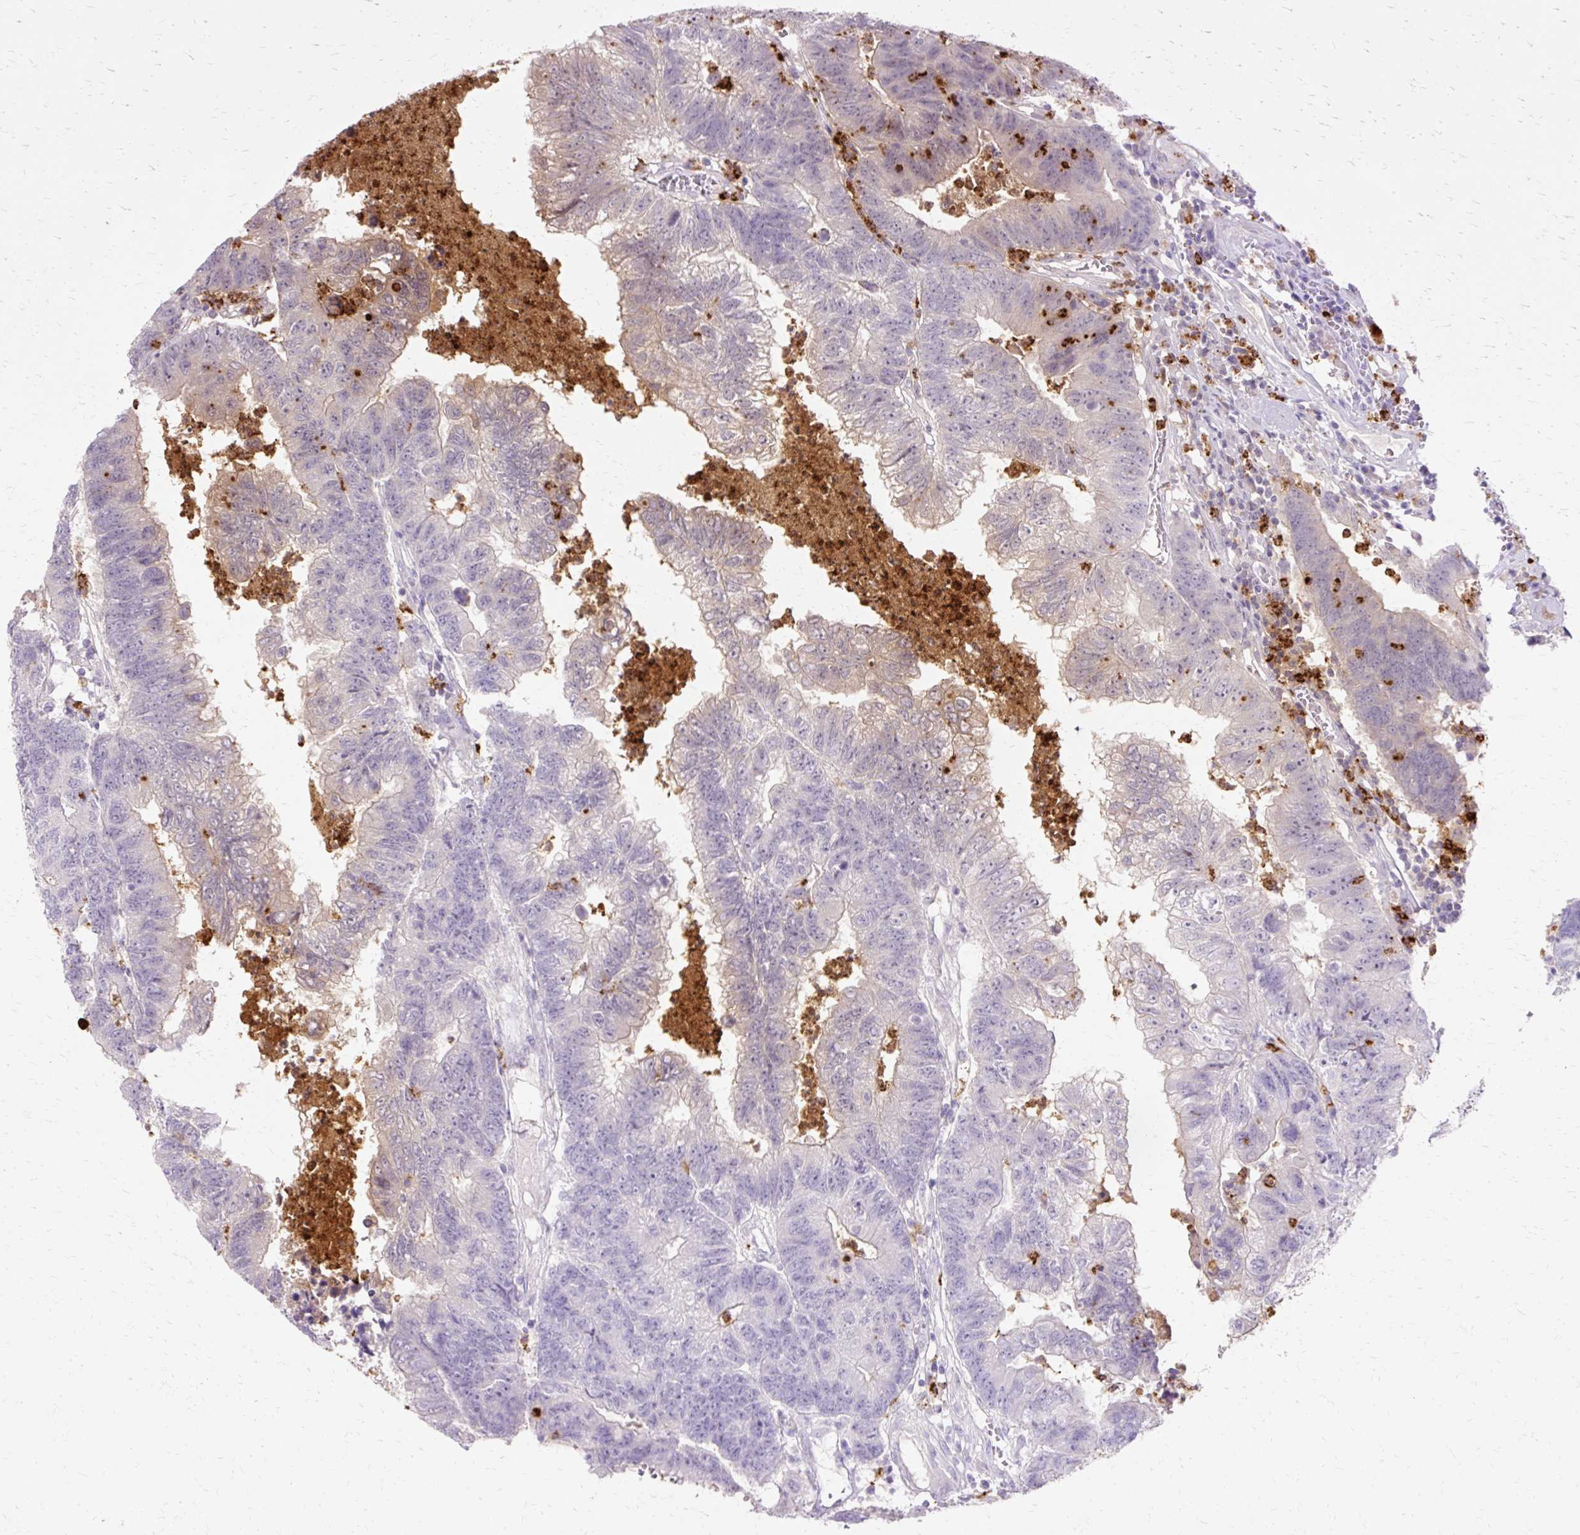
{"staining": {"intensity": "weak", "quantity": "<25%", "location": "cytoplasmic/membranous"}, "tissue": "colorectal cancer", "cell_type": "Tumor cells", "image_type": "cancer", "snomed": [{"axis": "morphology", "description": "Adenocarcinoma, NOS"}, {"axis": "topography", "description": "Colon"}], "caption": "Colorectal cancer (adenocarcinoma) was stained to show a protein in brown. There is no significant positivity in tumor cells. (Brightfield microscopy of DAB (3,3'-diaminobenzidine) immunohistochemistry (IHC) at high magnification).", "gene": "DEFA1", "patient": {"sex": "female", "age": 48}}